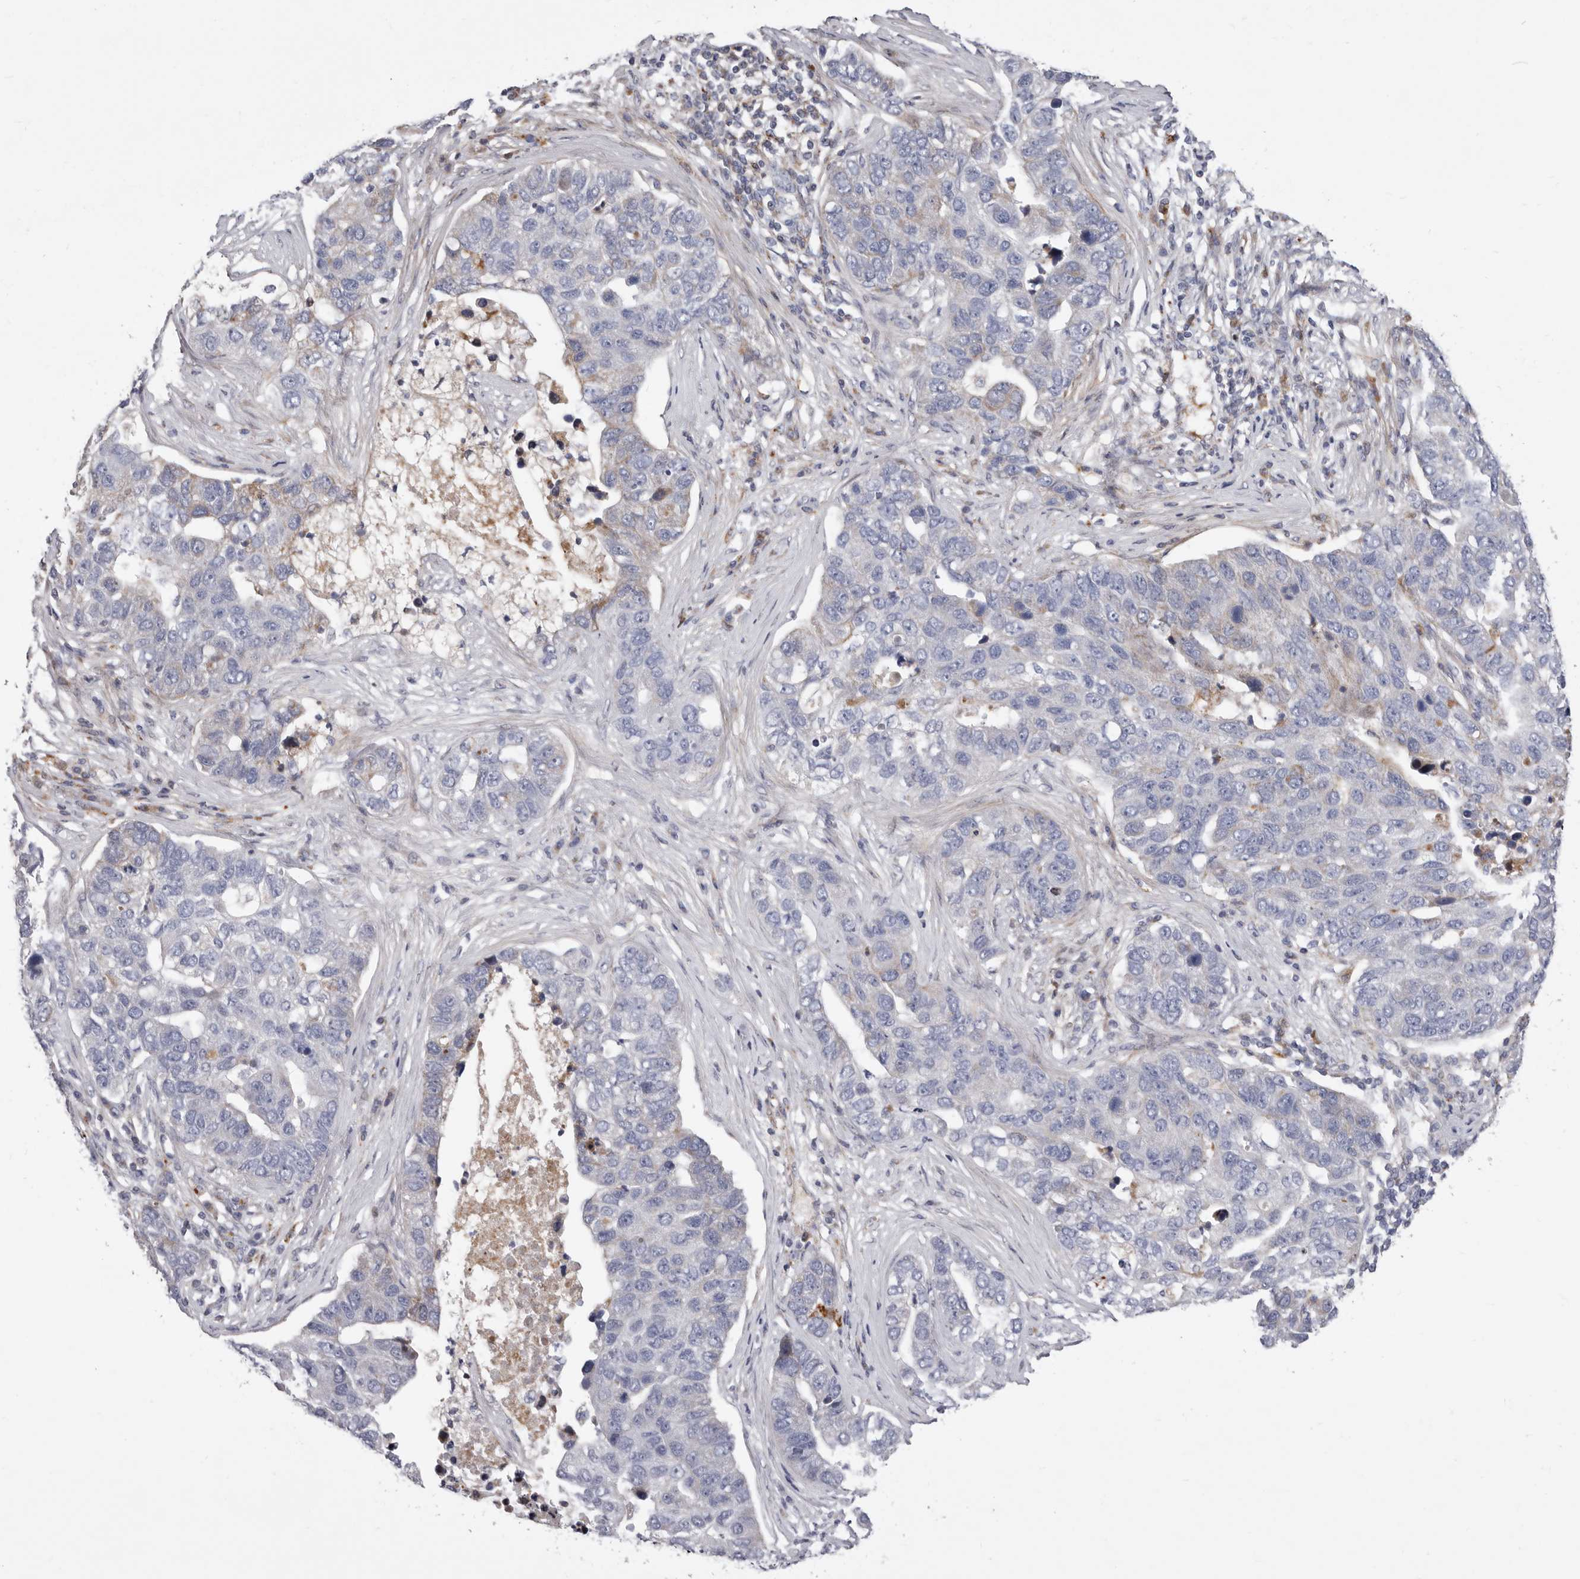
{"staining": {"intensity": "negative", "quantity": "none", "location": "none"}, "tissue": "pancreatic cancer", "cell_type": "Tumor cells", "image_type": "cancer", "snomed": [{"axis": "morphology", "description": "Adenocarcinoma, NOS"}, {"axis": "topography", "description": "Pancreas"}], "caption": "Adenocarcinoma (pancreatic) was stained to show a protein in brown. There is no significant expression in tumor cells.", "gene": "NUBPL", "patient": {"sex": "female", "age": 61}}